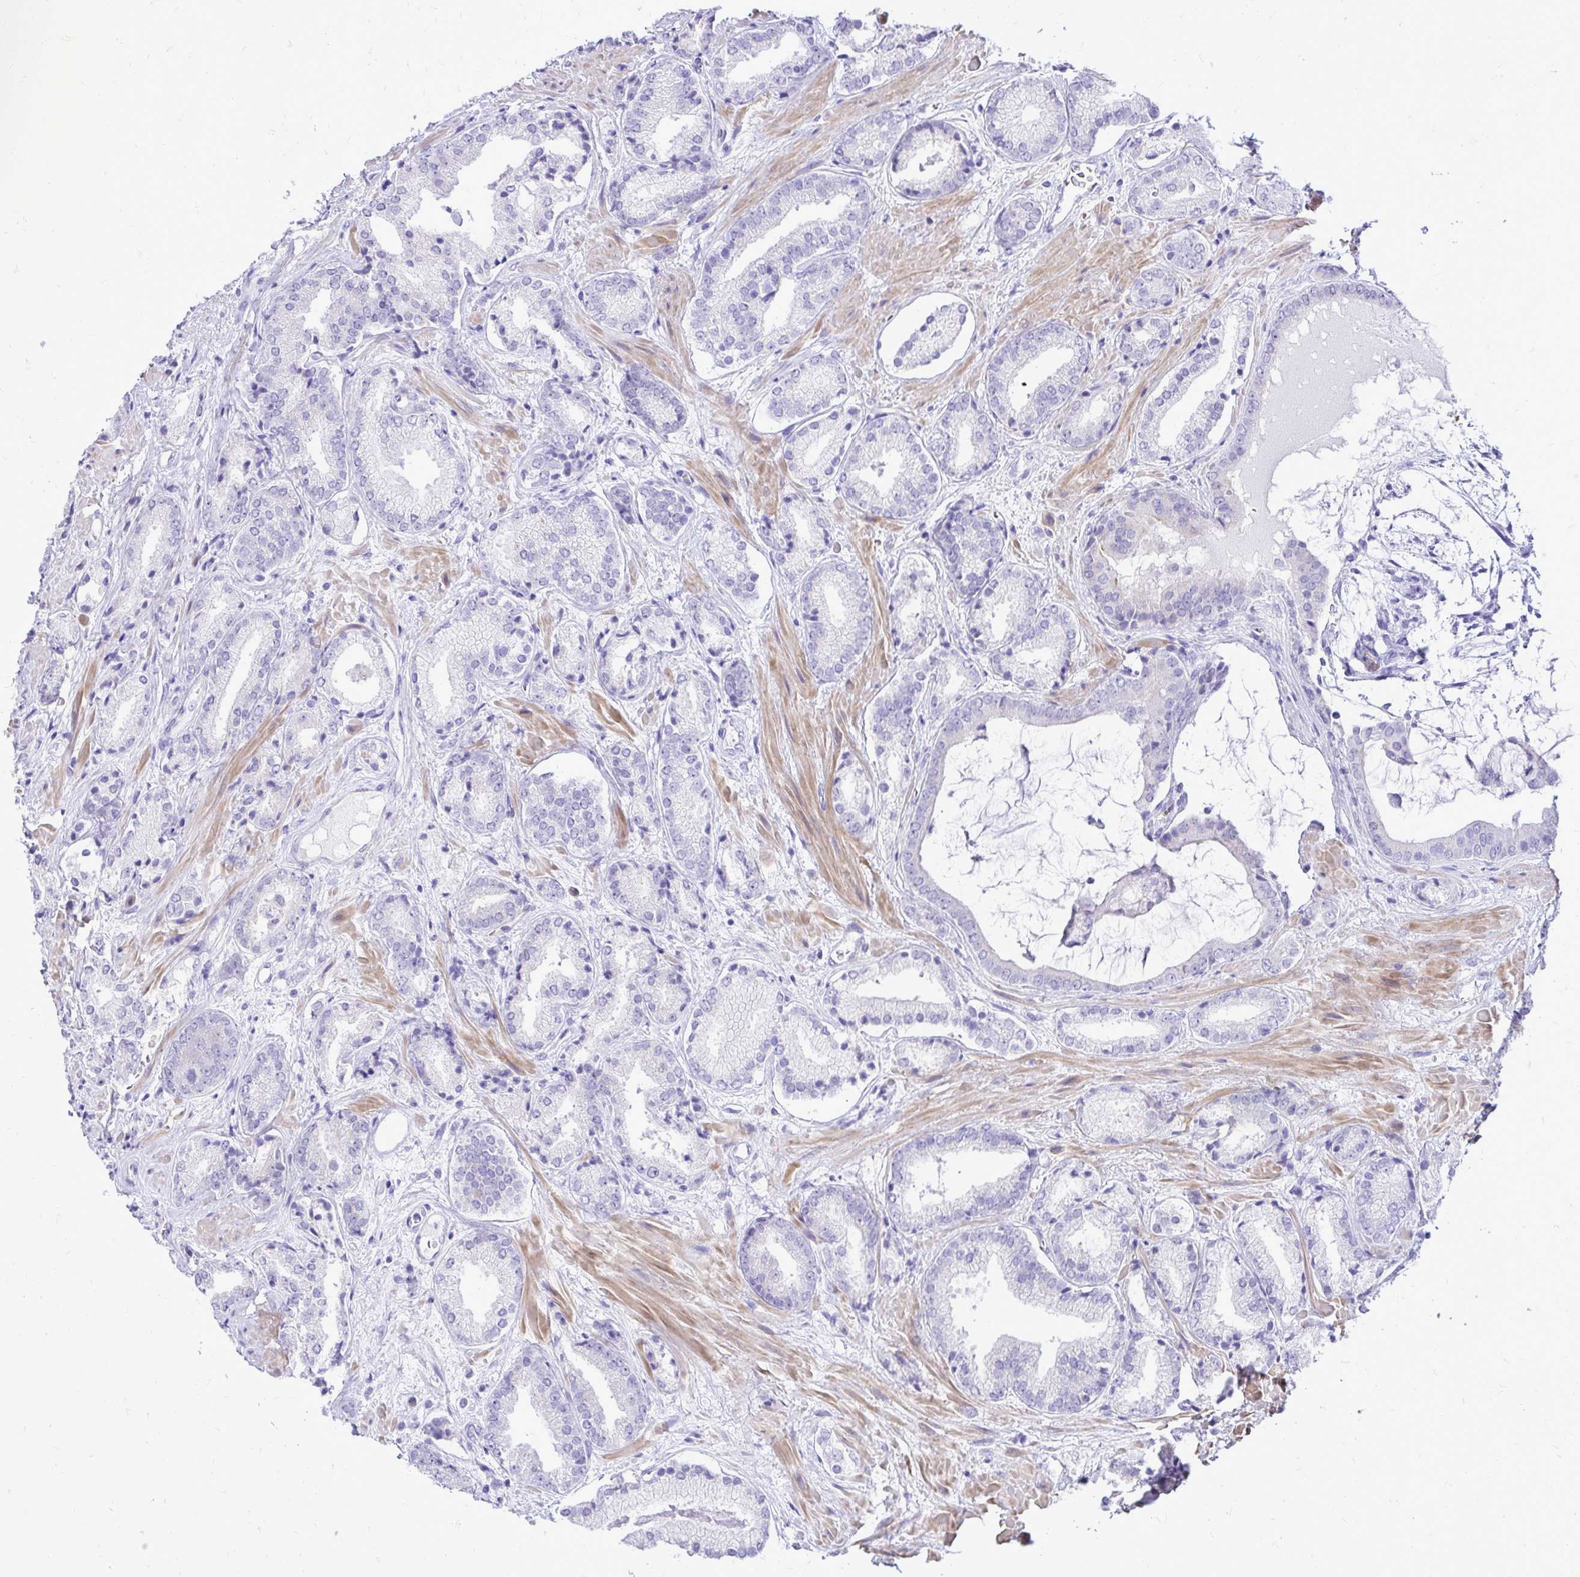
{"staining": {"intensity": "negative", "quantity": "none", "location": "none"}, "tissue": "prostate cancer", "cell_type": "Tumor cells", "image_type": "cancer", "snomed": [{"axis": "morphology", "description": "Adenocarcinoma, High grade"}, {"axis": "topography", "description": "Prostate"}], "caption": "There is no significant expression in tumor cells of prostate high-grade adenocarcinoma. (DAB (3,3'-diaminobenzidine) immunohistochemistry (IHC) with hematoxylin counter stain).", "gene": "PELI3", "patient": {"sex": "male", "age": 56}}